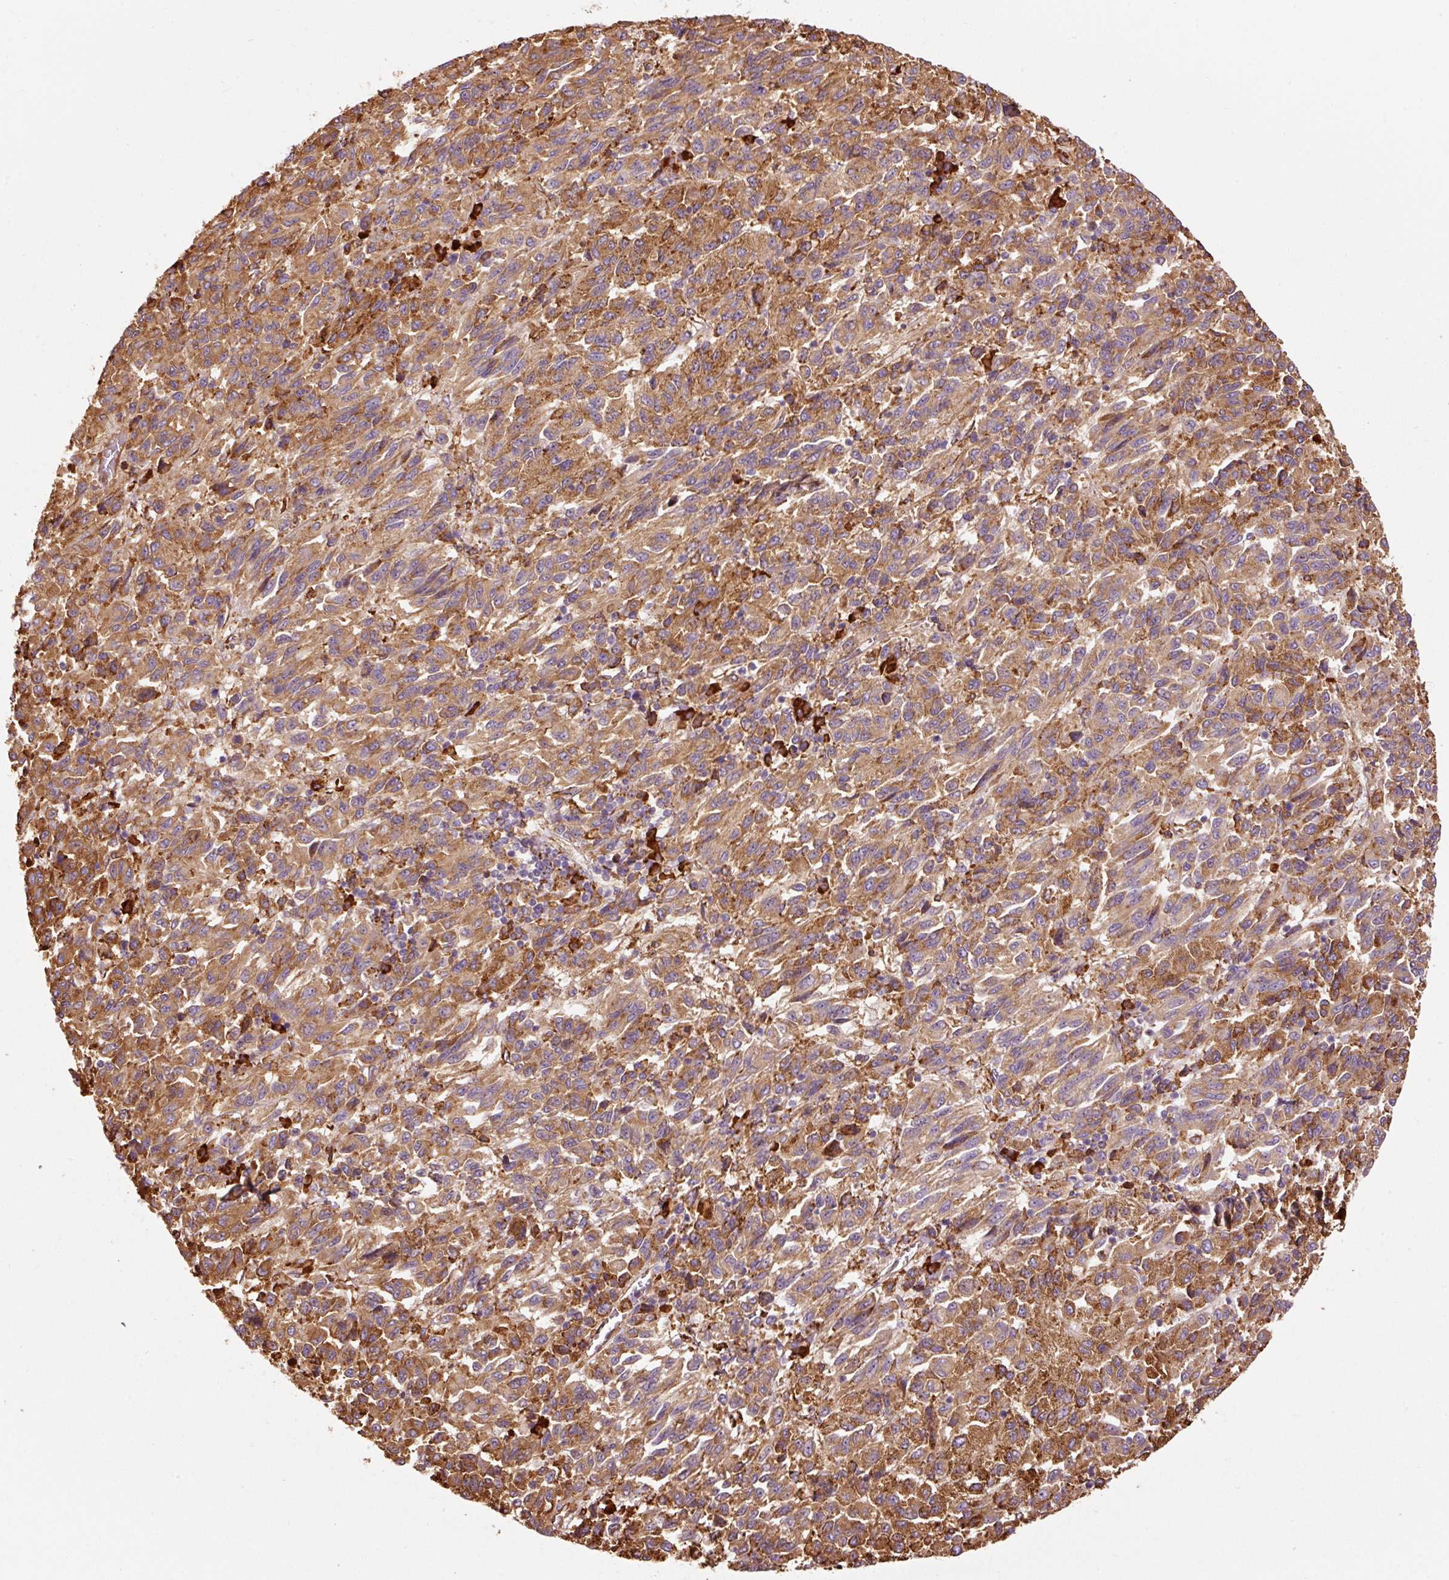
{"staining": {"intensity": "moderate", "quantity": ">75%", "location": "cytoplasmic/membranous"}, "tissue": "melanoma", "cell_type": "Tumor cells", "image_type": "cancer", "snomed": [{"axis": "morphology", "description": "Malignant melanoma, Metastatic site"}, {"axis": "topography", "description": "Lung"}], "caption": "Immunohistochemistry histopathology image of human malignant melanoma (metastatic site) stained for a protein (brown), which shows medium levels of moderate cytoplasmic/membranous positivity in about >75% of tumor cells.", "gene": "KLC1", "patient": {"sex": "male", "age": 64}}